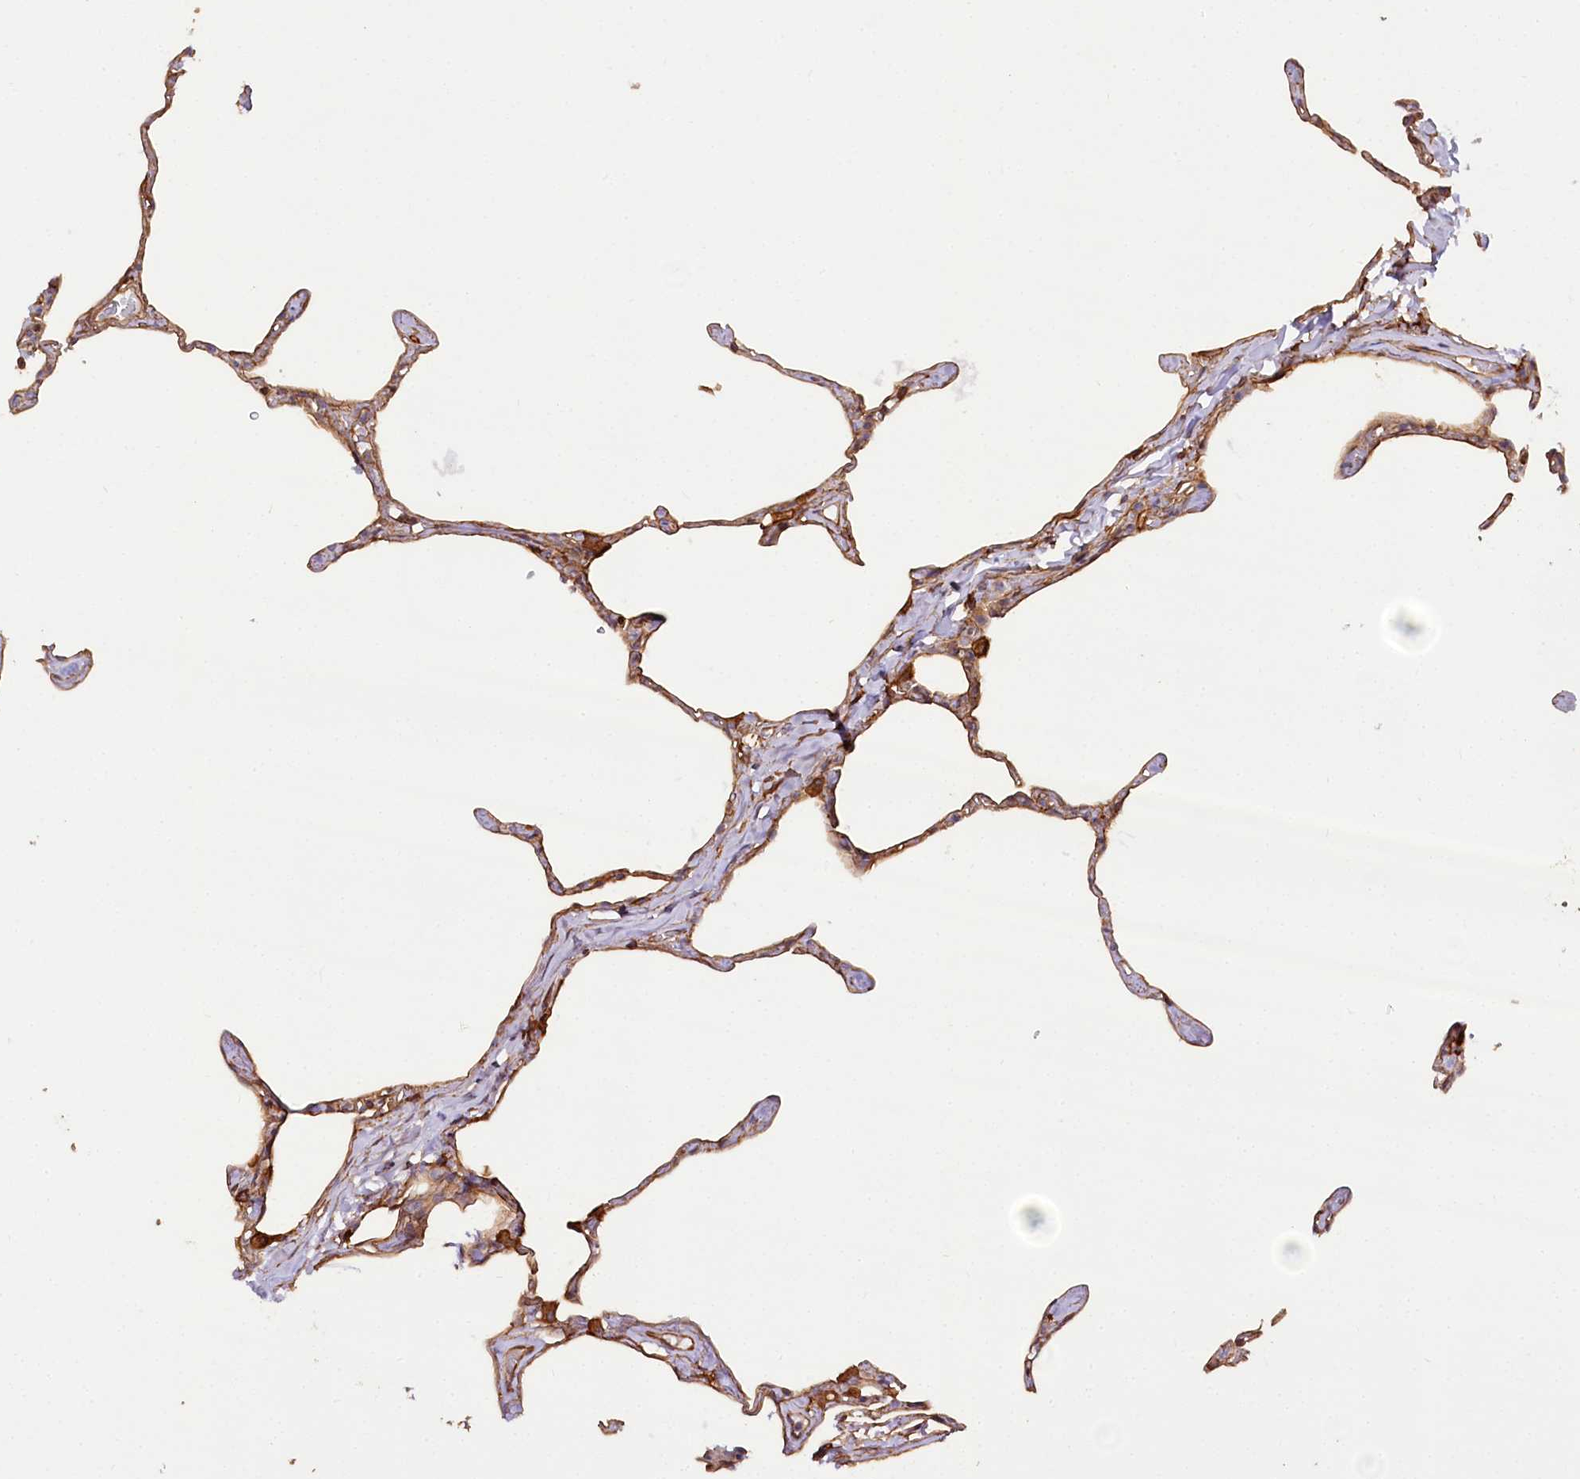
{"staining": {"intensity": "moderate", "quantity": ">75%", "location": "cytoplasmic/membranous"}, "tissue": "lung", "cell_type": "Alveolar cells", "image_type": "normal", "snomed": [{"axis": "morphology", "description": "Normal tissue, NOS"}, {"axis": "topography", "description": "Lung"}], "caption": "Immunohistochemistry (IHC) photomicrograph of benign lung: lung stained using IHC displays medium levels of moderate protein expression localized specifically in the cytoplasmic/membranous of alveolar cells, appearing as a cytoplasmic/membranous brown color.", "gene": "SYNPO2", "patient": {"sex": "male", "age": 65}}